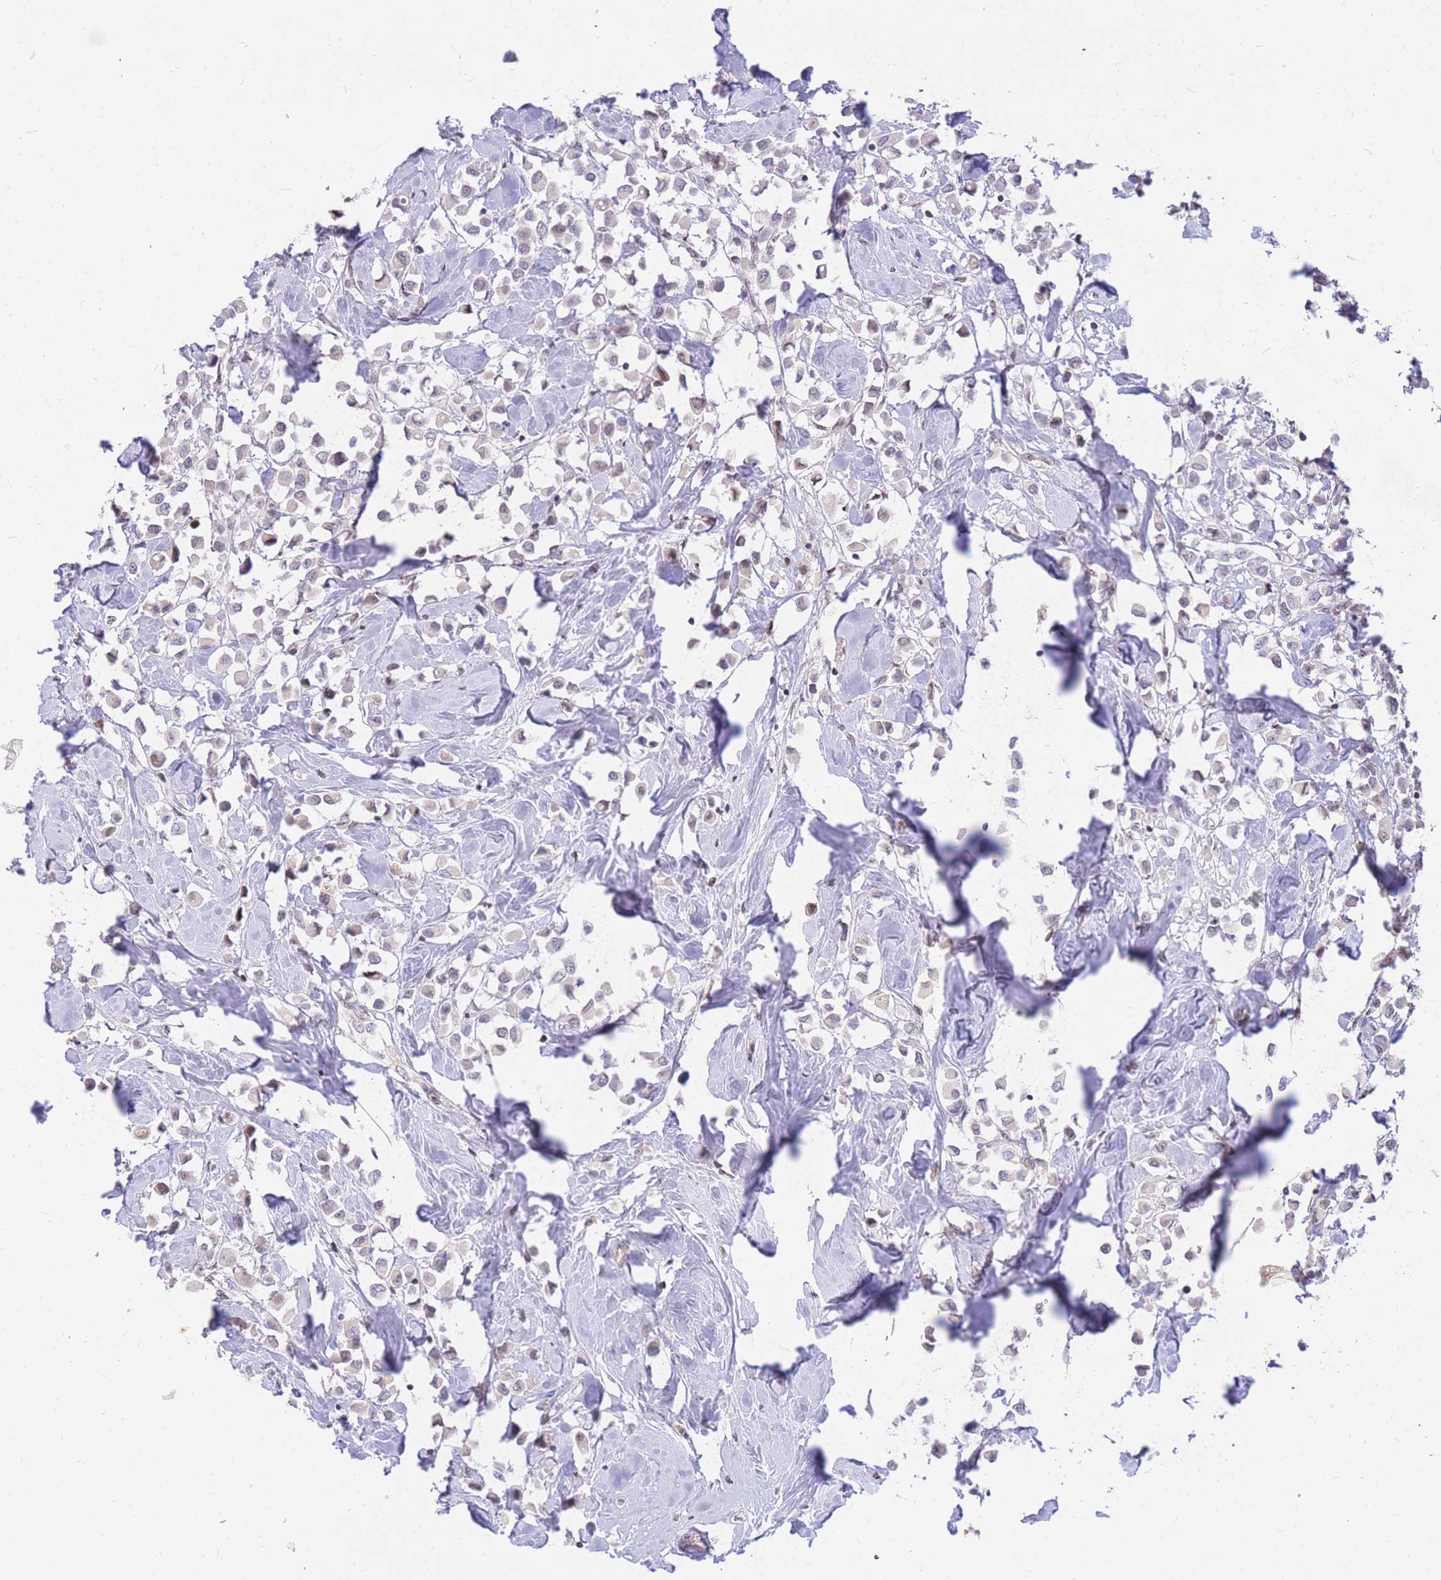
{"staining": {"intensity": "negative", "quantity": "none", "location": "none"}, "tissue": "breast cancer", "cell_type": "Tumor cells", "image_type": "cancer", "snomed": [{"axis": "morphology", "description": "Duct carcinoma"}, {"axis": "topography", "description": "Breast"}], "caption": "Breast cancer (invasive ductal carcinoma) was stained to show a protein in brown. There is no significant expression in tumor cells.", "gene": "TLE2", "patient": {"sex": "female", "age": 61}}